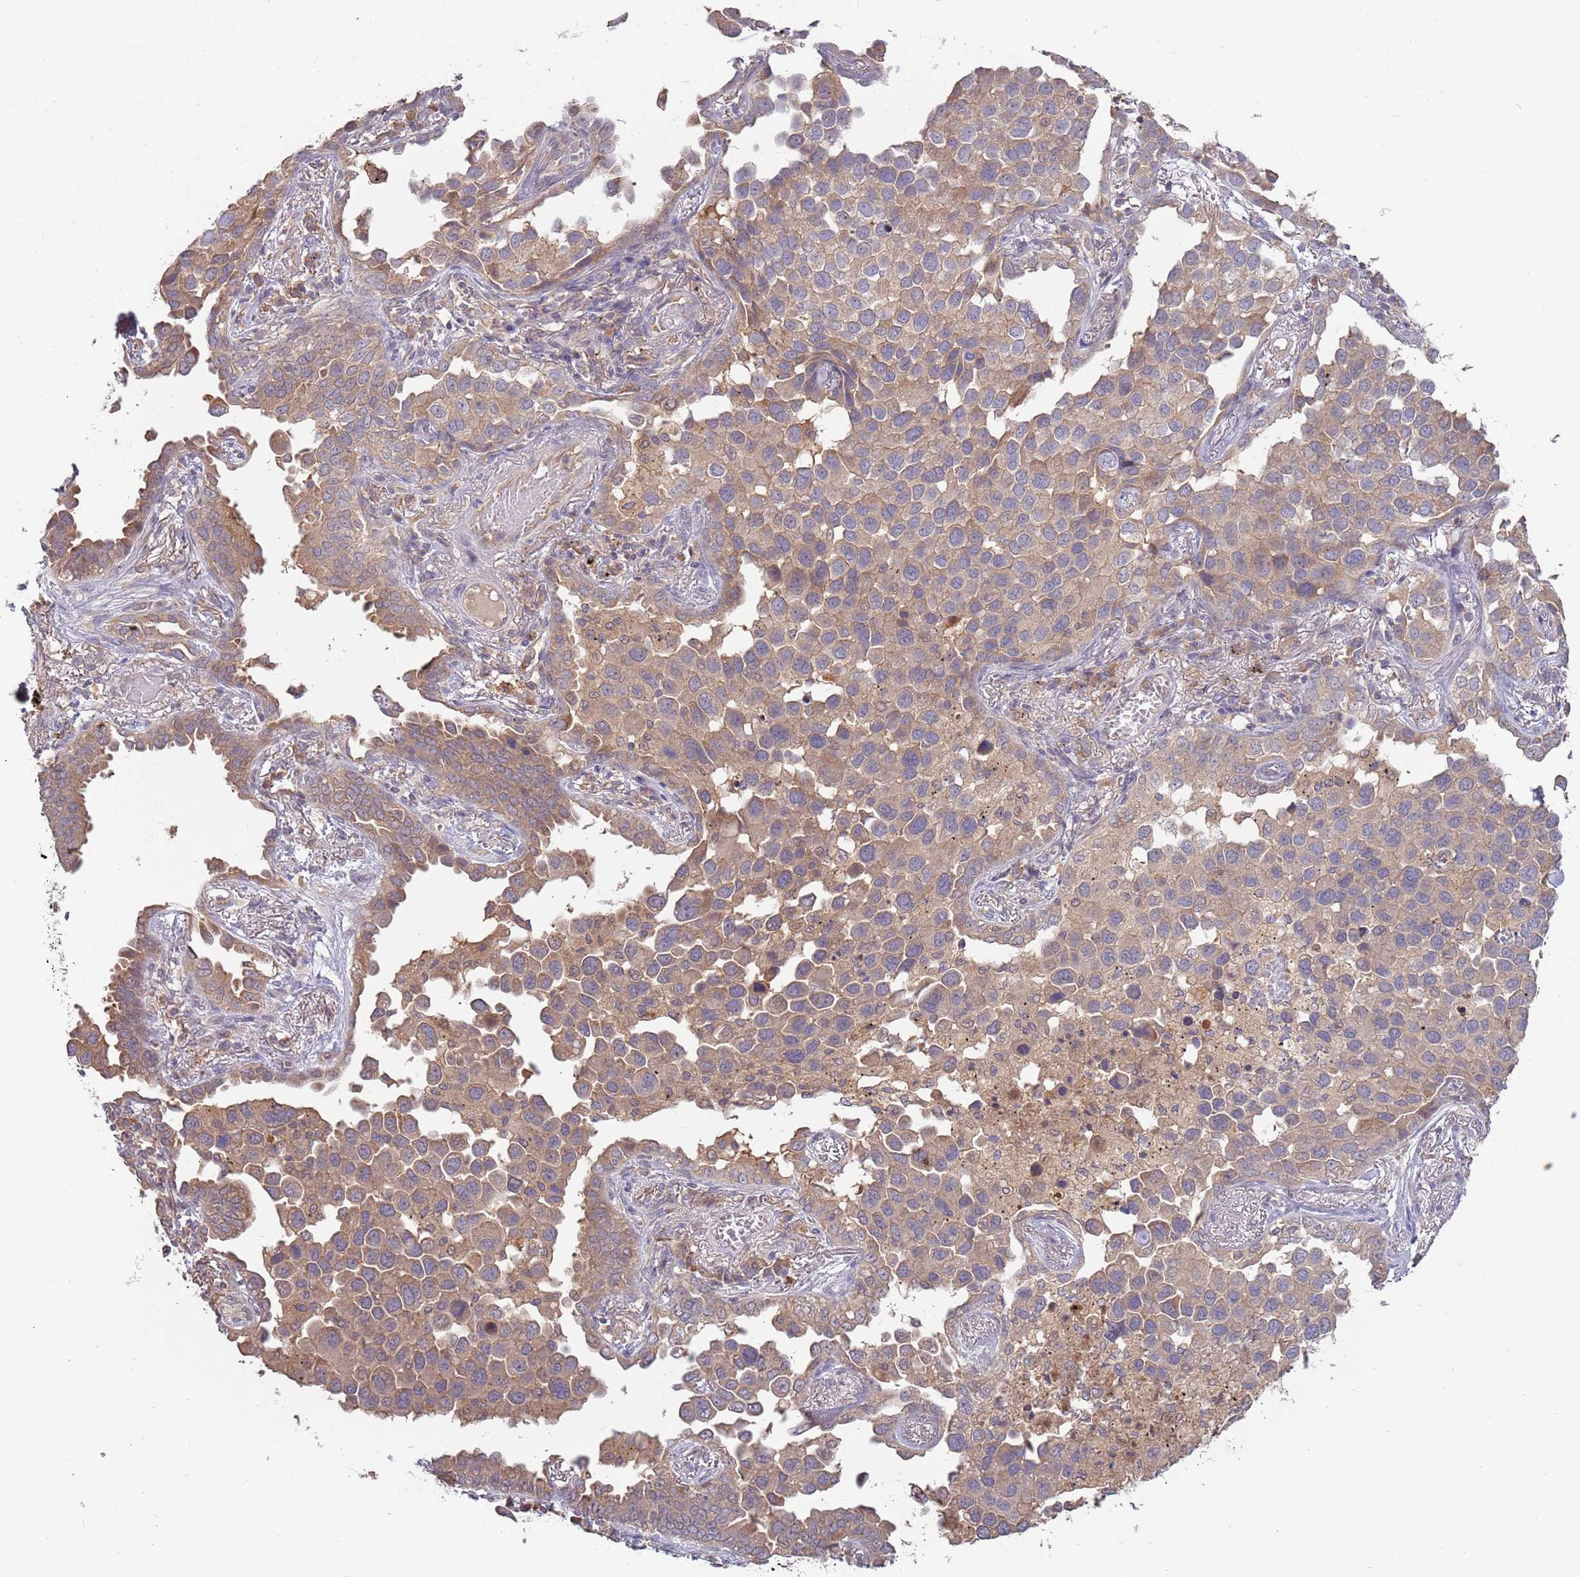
{"staining": {"intensity": "weak", "quantity": ">75%", "location": "cytoplasmic/membranous"}, "tissue": "lung cancer", "cell_type": "Tumor cells", "image_type": "cancer", "snomed": [{"axis": "morphology", "description": "Adenocarcinoma, NOS"}, {"axis": "topography", "description": "Lung"}], "caption": "Lung adenocarcinoma stained with immunohistochemistry (IHC) reveals weak cytoplasmic/membranous staining in approximately >75% of tumor cells. (DAB (3,3'-diaminobenzidine) IHC, brown staining for protein, blue staining for nuclei).", "gene": "USP32", "patient": {"sex": "male", "age": 67}}